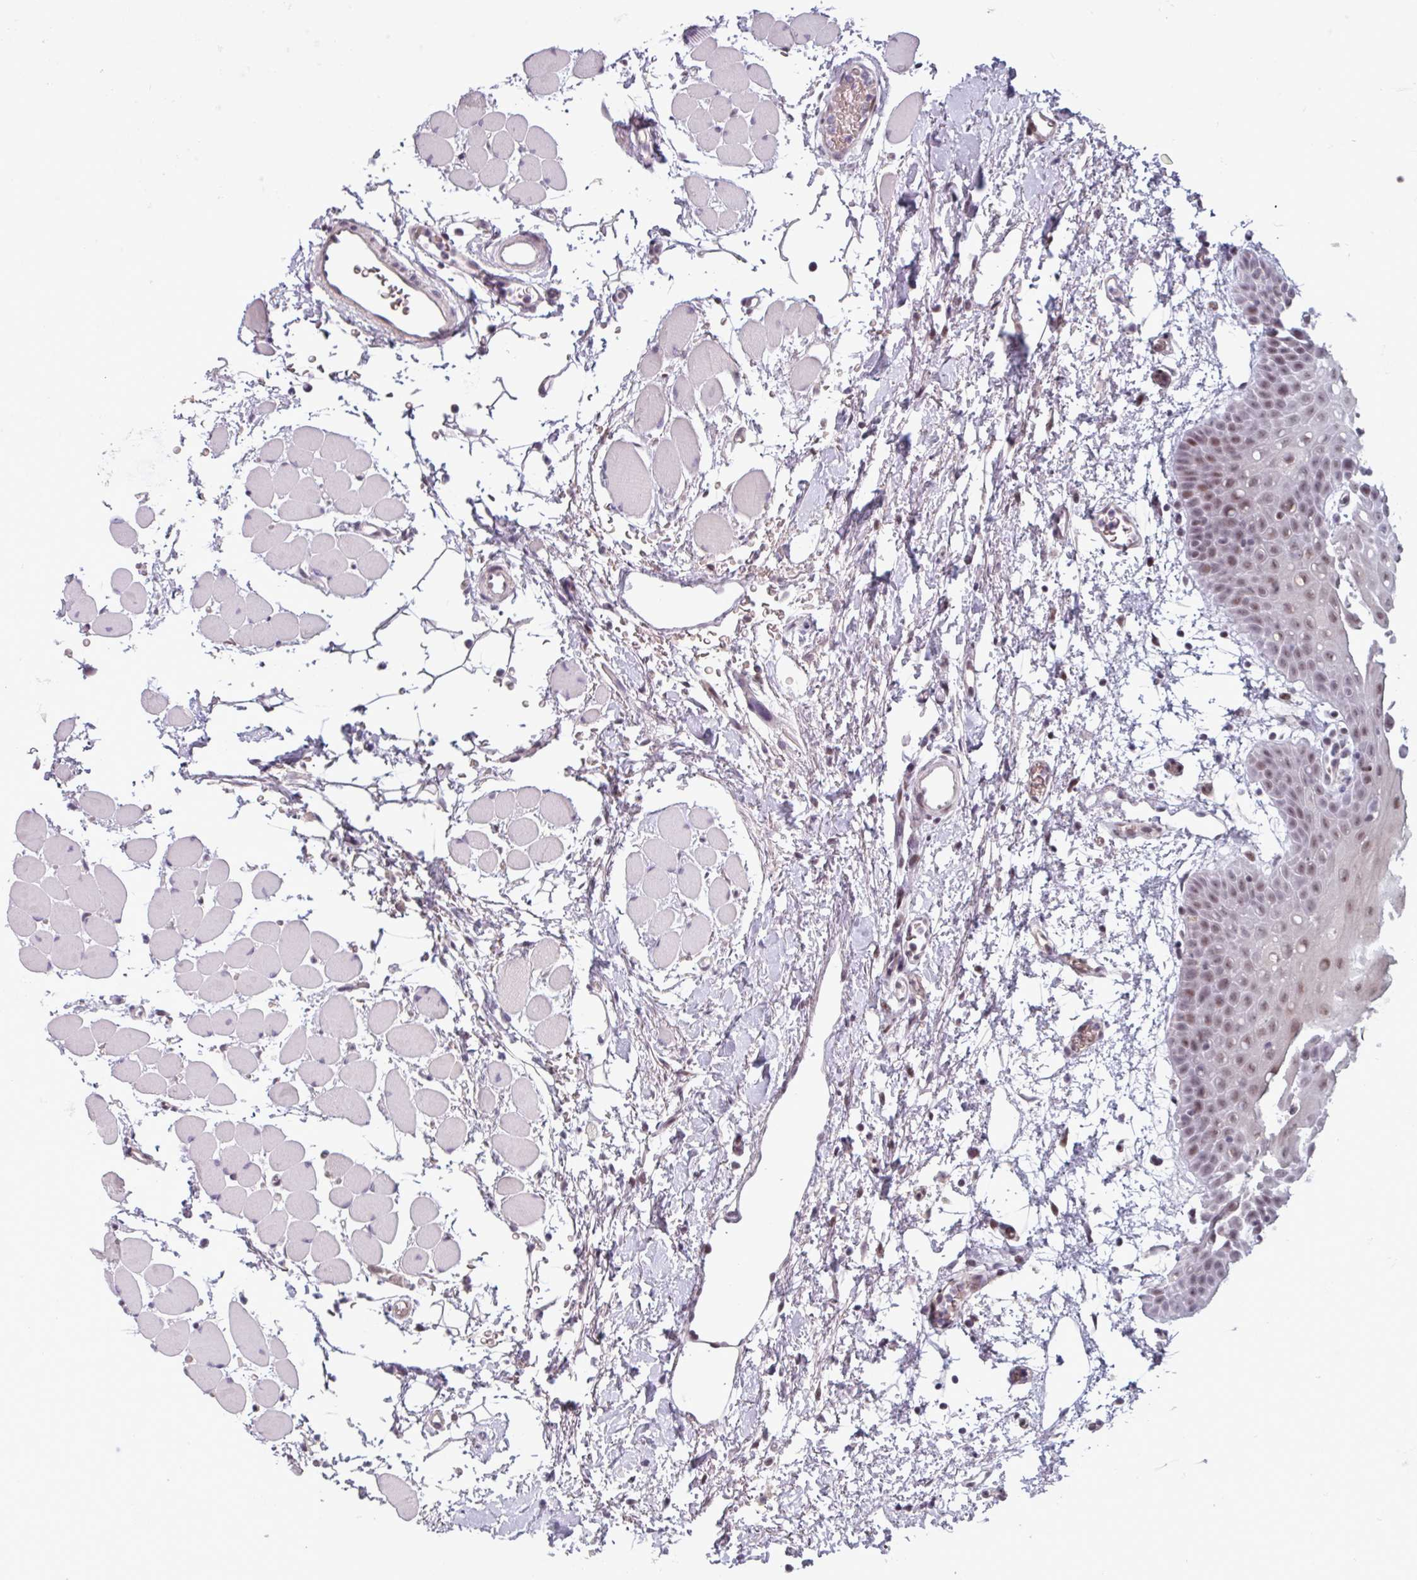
{"staining": {"intensity": "moderate", "quantity": "25%-75%", "location": "cytoplasmic/membranous,nuclear"}, "tissue": "oral mucosa", "cell_type": "Squamous epithelial cells", "image_type": "normal", "snomed": [{"axis": "morphology", "description": "Normal tissue, NOS"}, {"axis": "topography", "description": "Oral tissue"}, {"axis": "topography", "description": "Tounge, NOS"}], "caption": "This is a micrograph of immunohistochemistry staining of unremarkable oral mucosa, which shows moderate staining in the cytoplasmic/membranous,nuclear of squamous epithelial cells.", "gene": "ZNF575", "patient": {"sex": "female", "age": 59}}